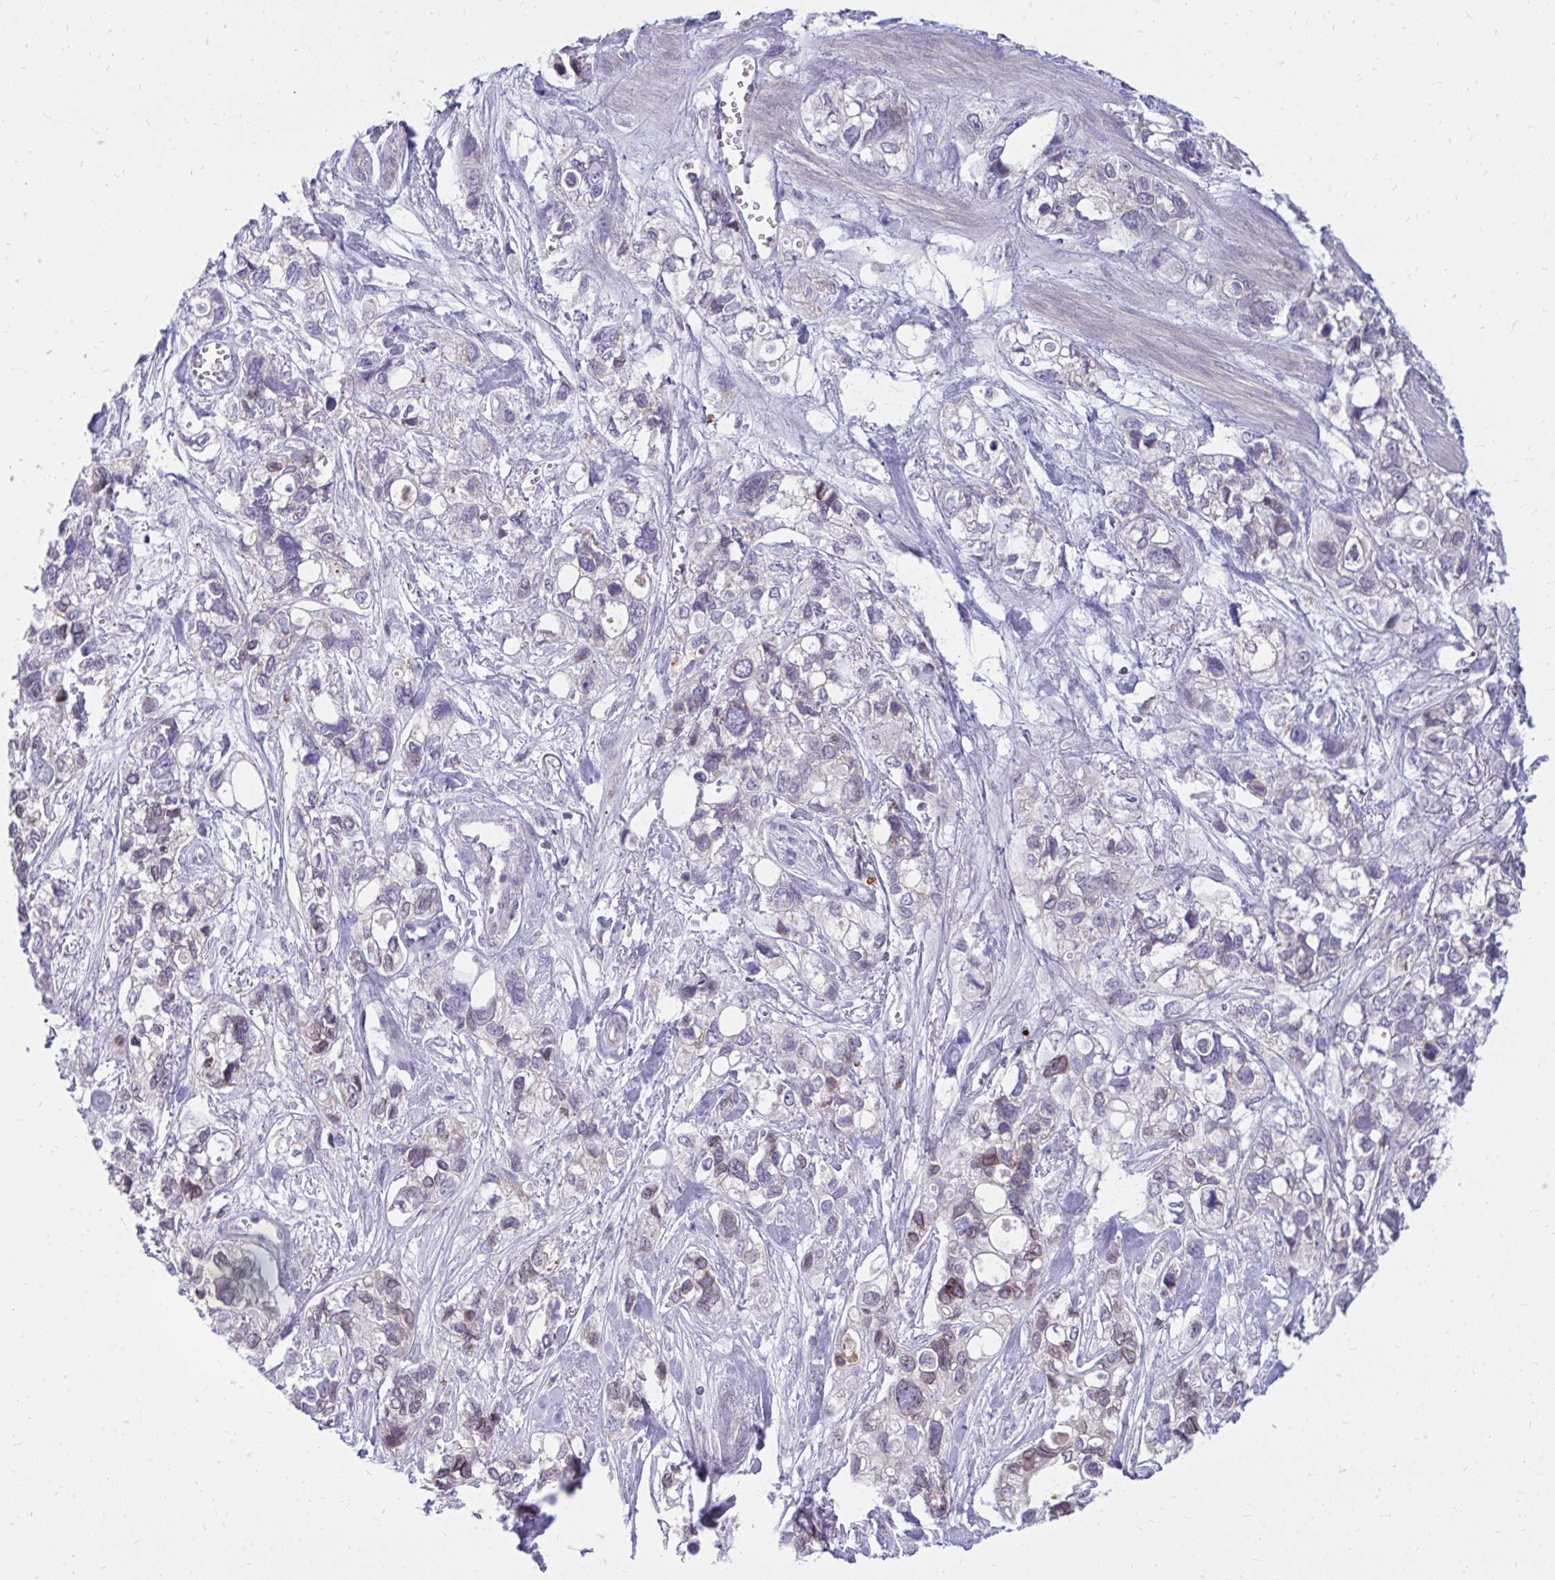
{"staining": {"intensity": "weak", "quantity": "<25%", "location": "cytoplasmic/membranous,nuclear"}, "tissue": "stomach cancer", "cell_type": "Tumor cells", "image_type": "cancer", "snomed": [{"axis": "morphology", "description": "Adenocarcinoma, NOS"}, {"axis": "topography", "description": "Stomach, upper"}], "caption": "IHC photomicrograph of neoplastic tissue: human stomach adenocarcinoma stained with DAB (3,3'-diaminobenzidine) displays no significant protein positivity in tumor cells.", "gene": "RPS6KA2", "patient": {"sex": "female", "age": 81}}